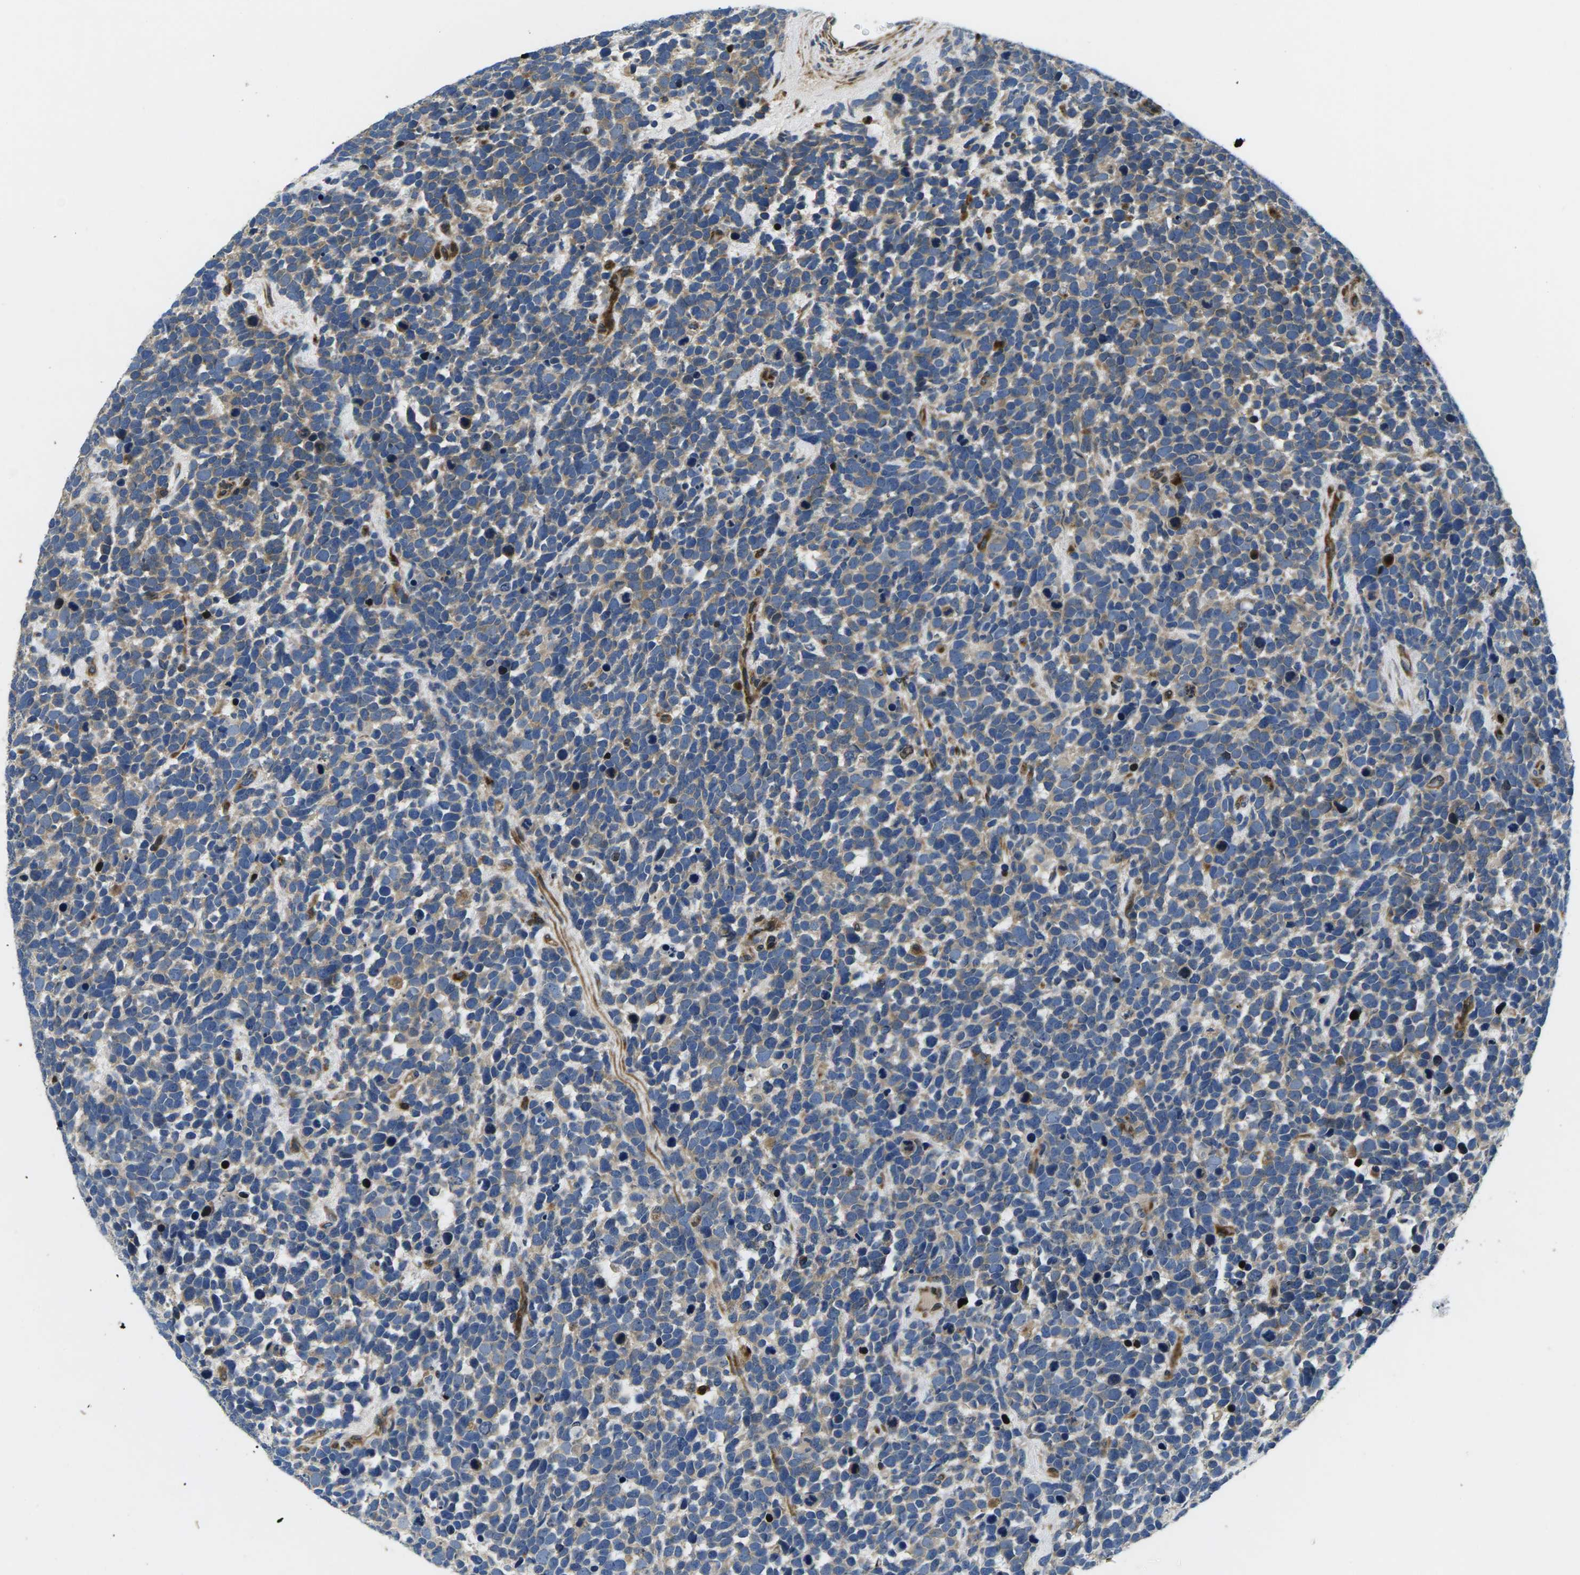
{"staining": {"intensity": "weak", "quantity": ">75%", "location": "cytoplasmic/membranous"}, "tissue": "urothelial cancer", "cell_type": "Tumor cells", "image_type": "cancer", "snomed": [{"axis": "morphology", "description": "Urothelial carcinoma, High grade"}, {"axis": "topography", "description": "Urinary bladder"}], "caption": "A histopathology image showing weak cytoplasmic/membranous staining in approximately >75% of tumor cells in high-grade urothelial carcinoma, as visualized by brown immunohistochemical staining.", "gene": "PLCE1", "patient": {"sex": "female", "age": 82}}